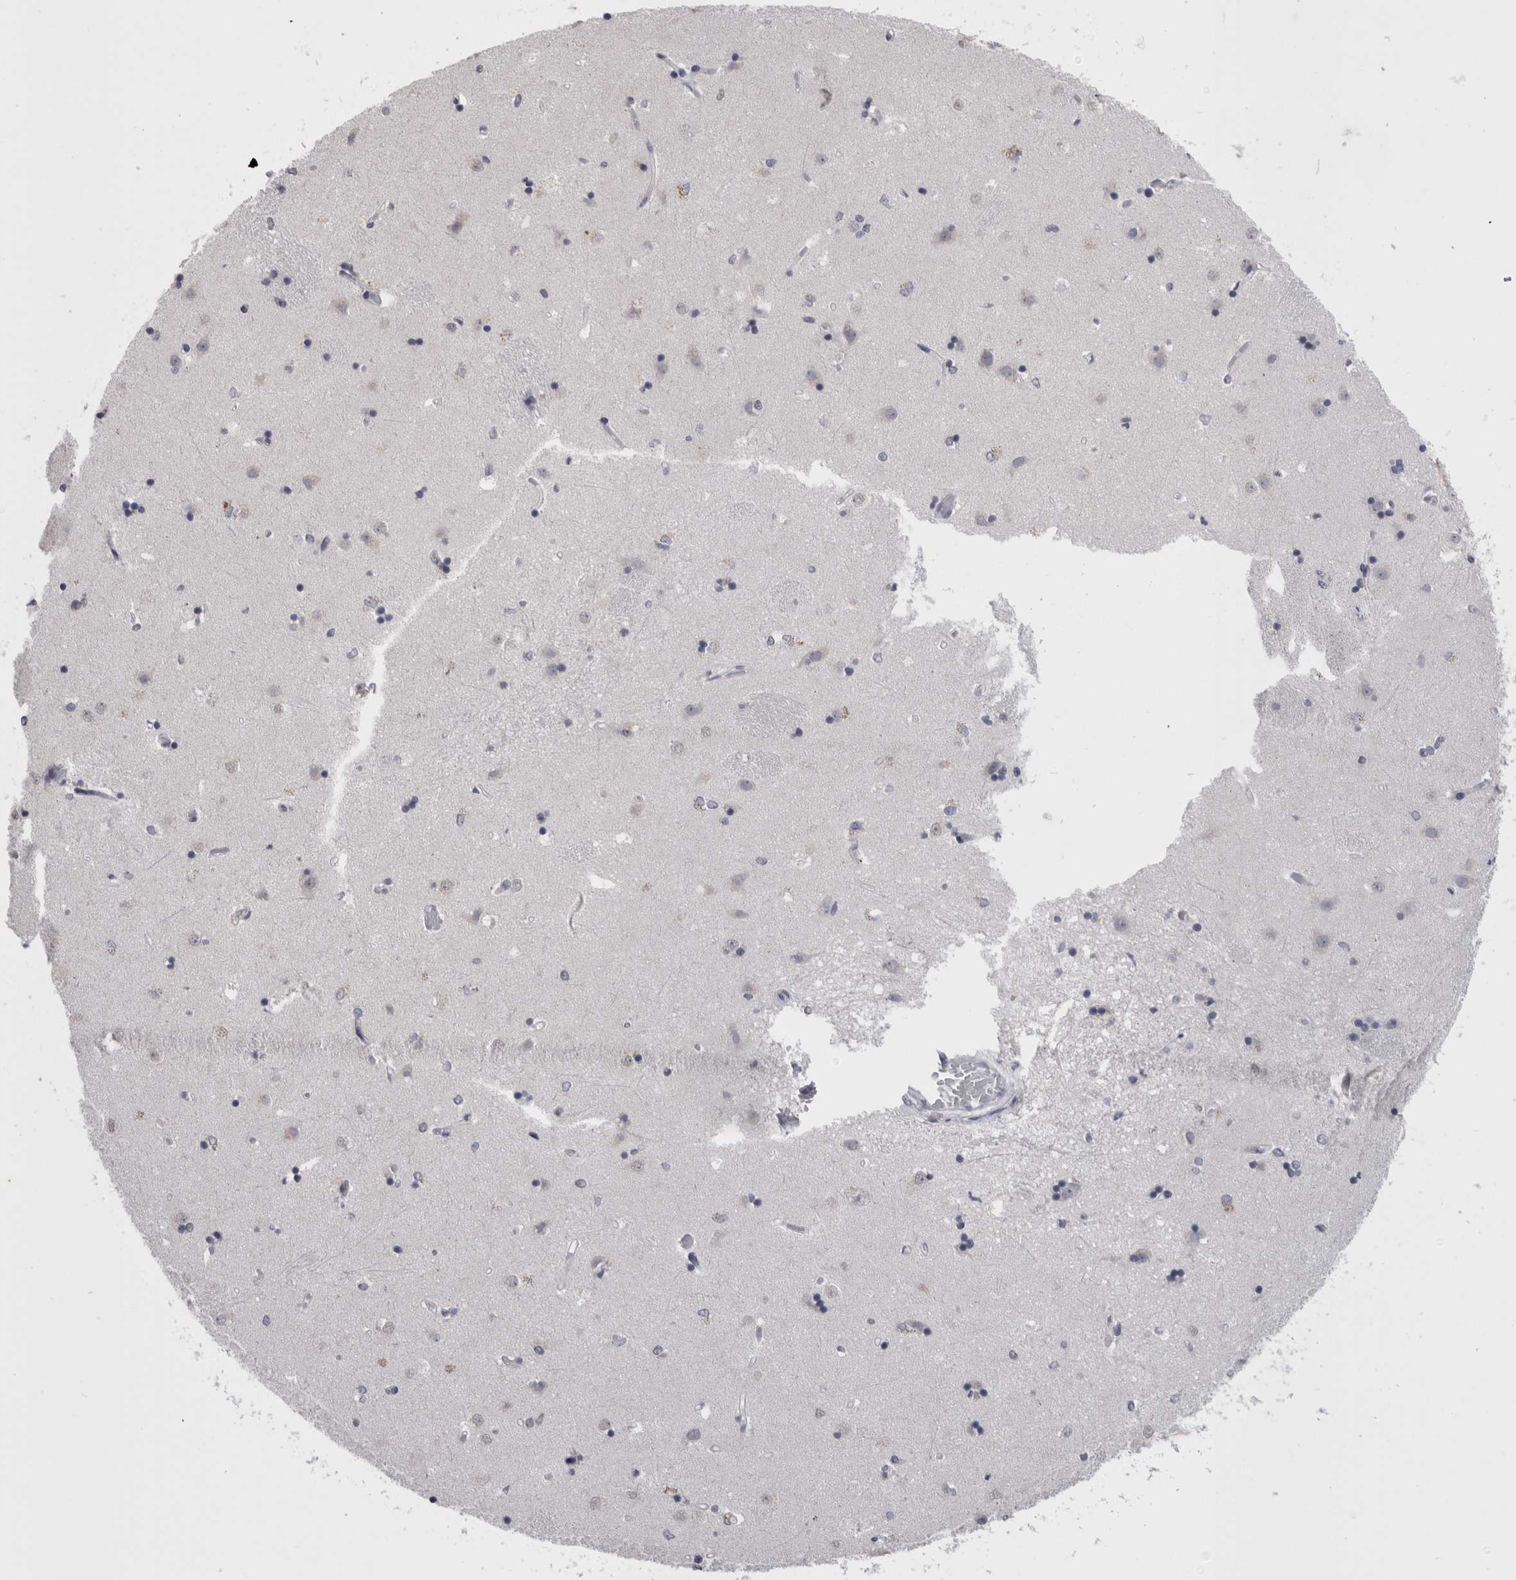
{"staining": {"intensity": "negative", "quantity": "none", "location": "none"}, "tissue": "caudate", "cell_type": "Glial cells", "image_type": "normal", "snomed": [{"axis": "morphology", "description": "Normal tissue, NOS"}, {"axis": "topography", "description": "Lateral ventricle wall"}], "caption": "This is an IHC micrograph of normal caudate. There is no expression in glial cells.", "gene": "PAX5", "patient": {"sex": "male", "age": 45}}